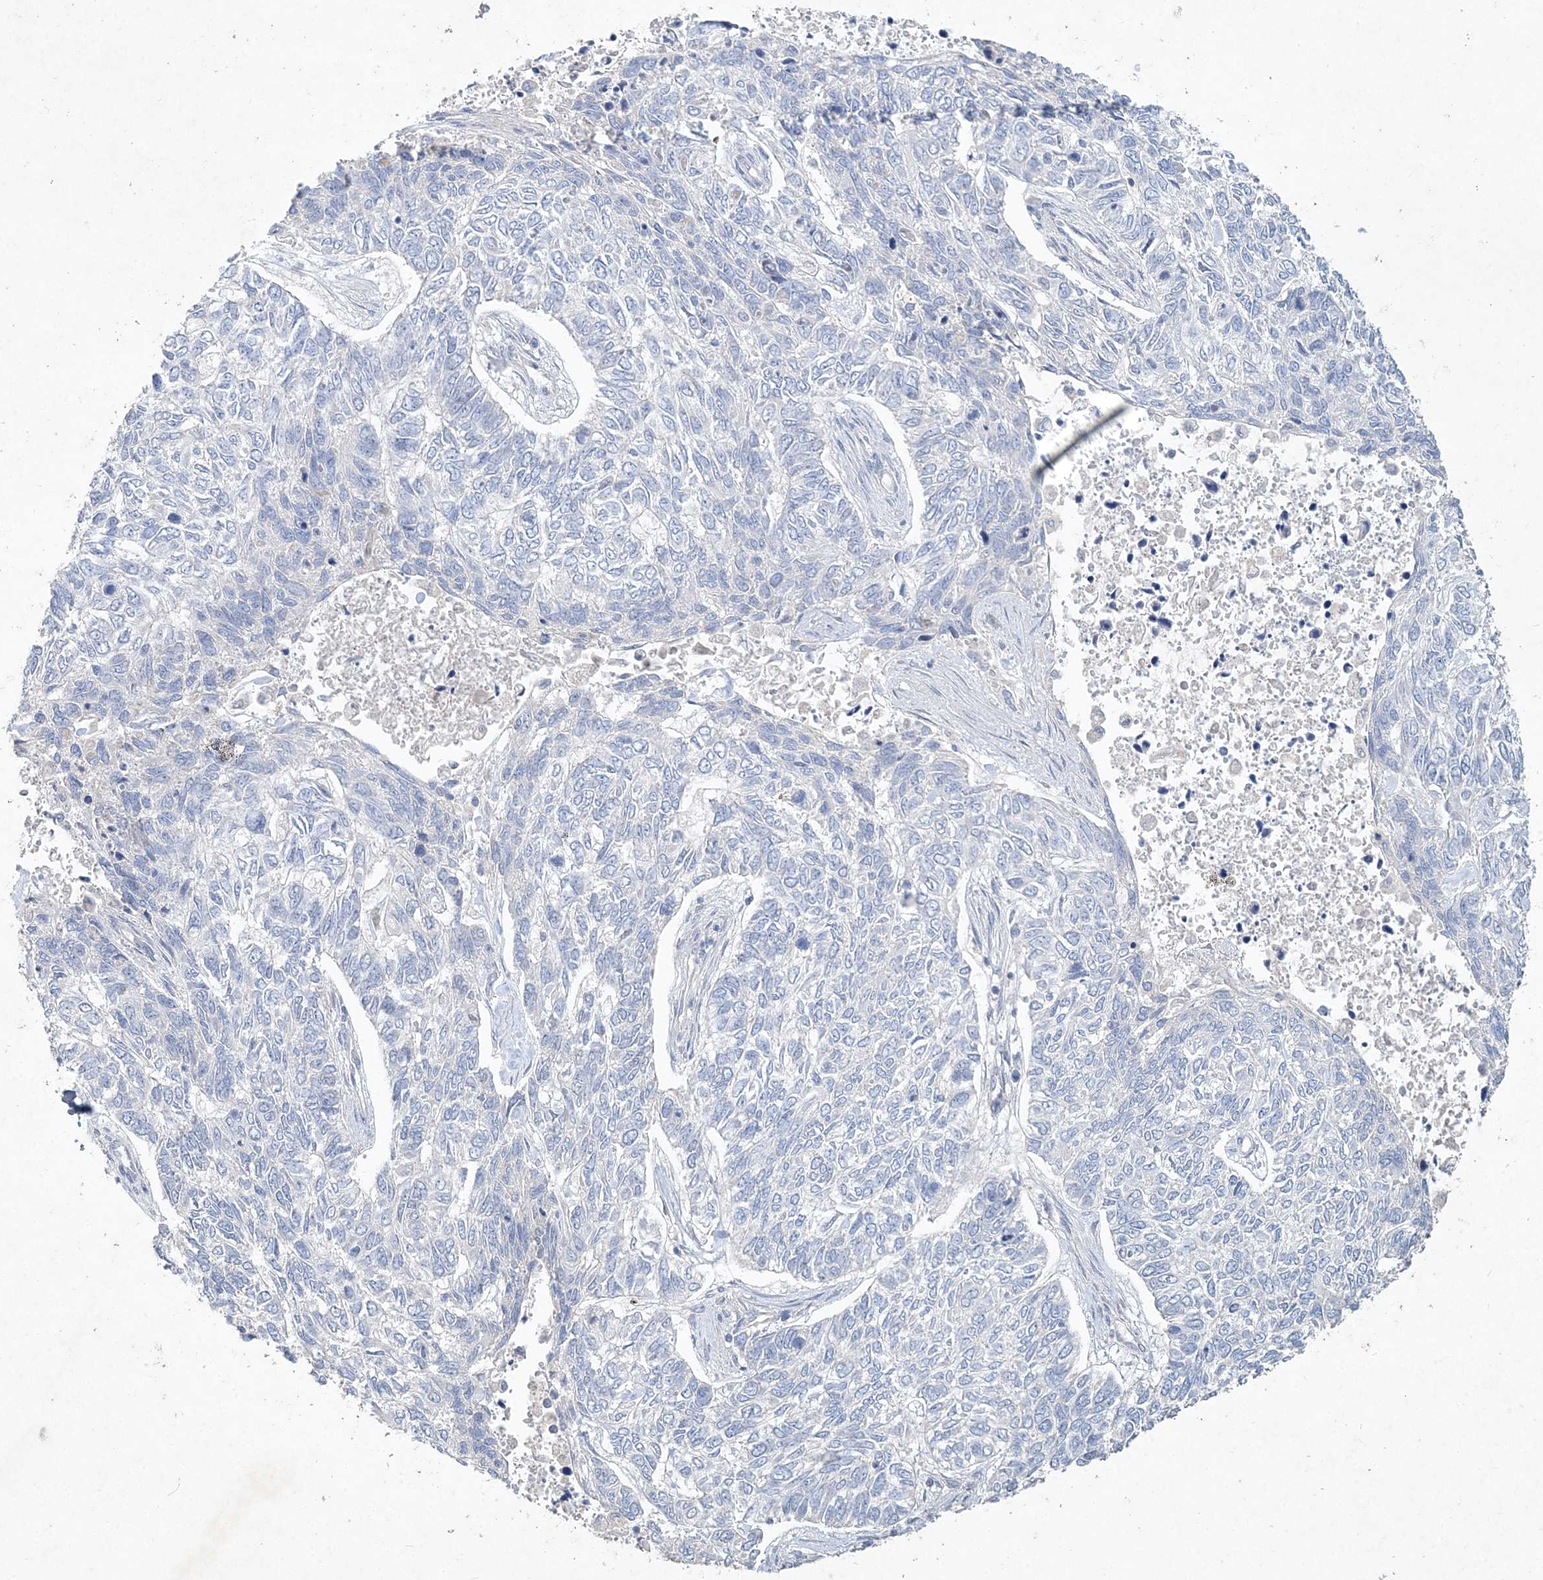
{"staining": {"intensity": "negative", "quantity": "none", "location": "none"}, "tissue": "skin cancer", "cell_type": "Tumor cells", "image_type": "cancer", "snomed": [{"axis": "morphology", "description": "Basal cell carcinoma"}, {"axis": "topography", "description": "Skin"}], "caption": "This is an immunohistochemistry image of human skin cancer (basal cell carcinoma). There is no staining in tumor cells.", "gene": "DNAH5", "patient": {"sex": "female", "age": 65}}